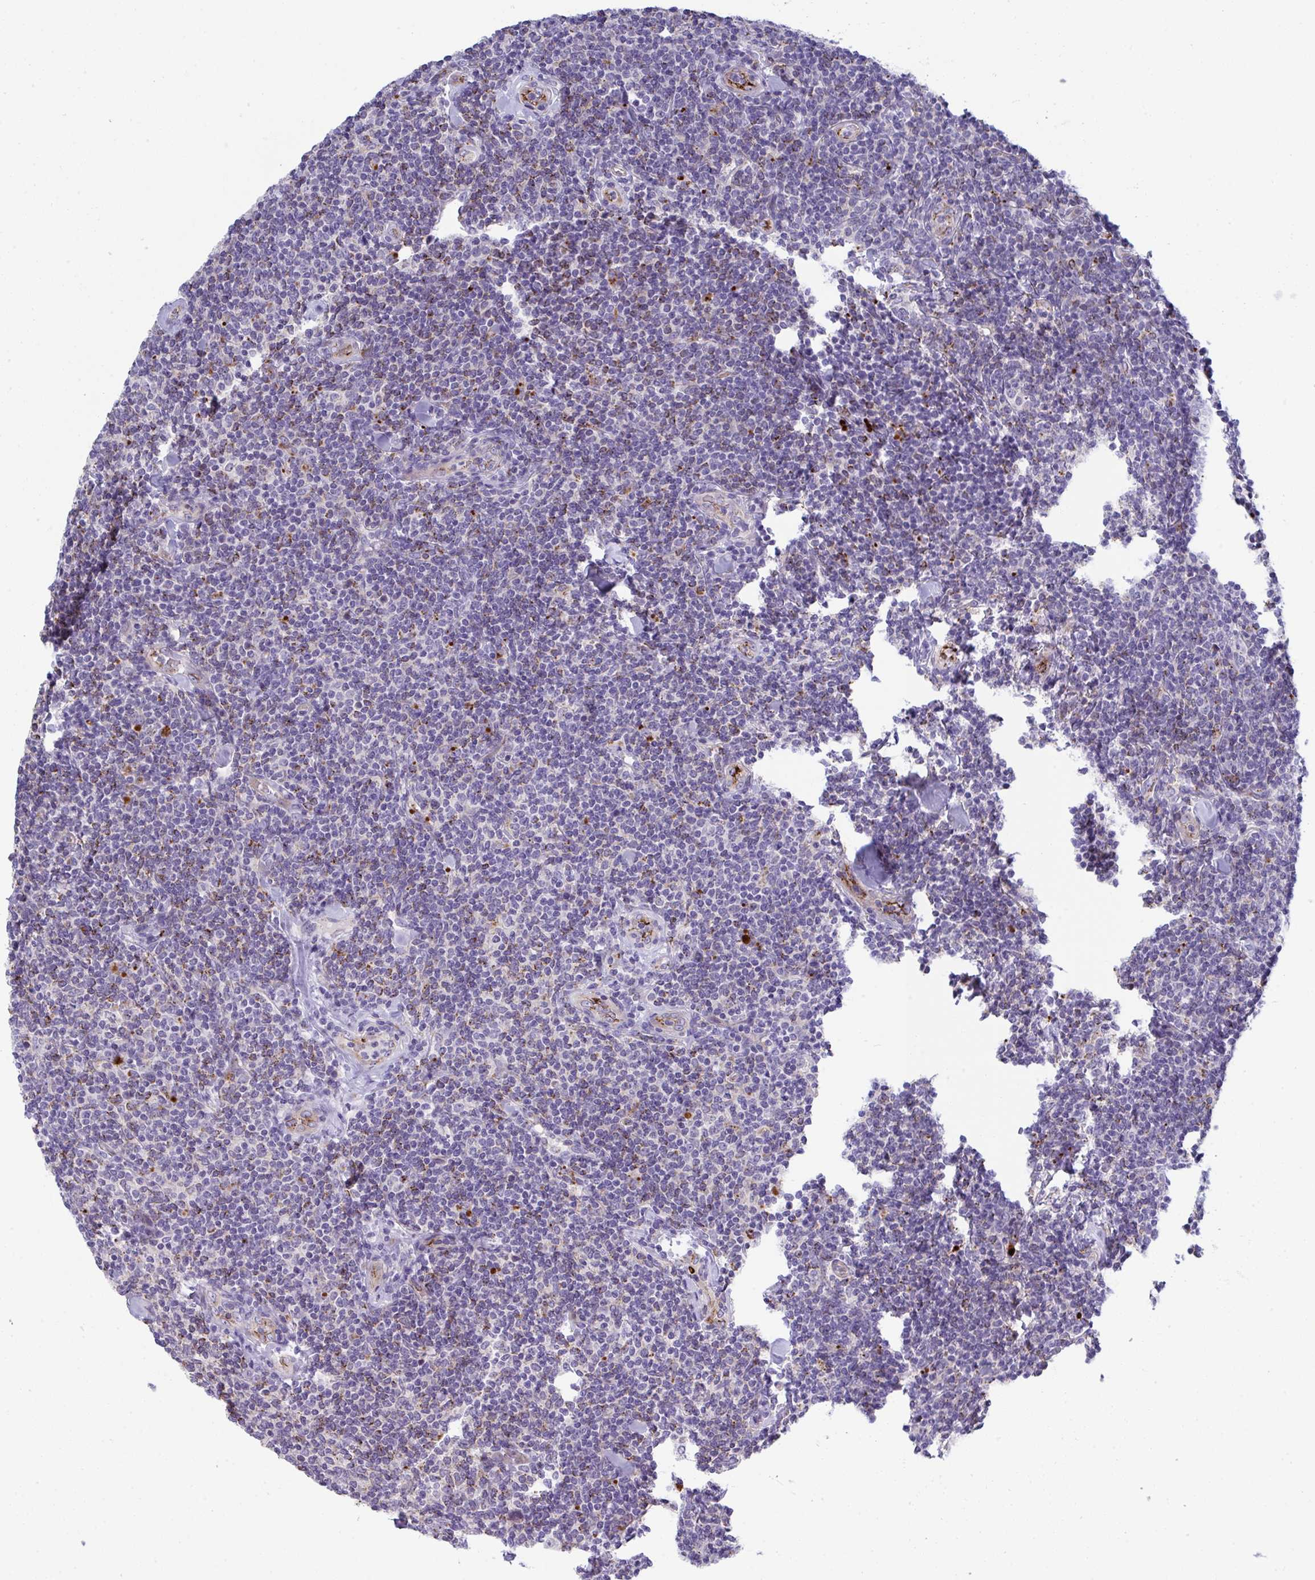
{"staining": {"intensity": "moderate", "quantity": "<25%", "location": "cytoplasmic/membranous"}, "tissue": "lymphoma", "cell_type": "Tumor cells", "image_type": "cancer", "snomed": [{"axis": "morphology", "description": "Malignant lymphoma, non-Hodgkin's type, Low grade"}, {"axis": "topography", "description": "Lymph node"}], "caption": "Immunohistochemistry (DAB (3,3'-diaminobenzidine)) staining of human lymphoma reveals moderate cytoplasmic/membranous protein expression in about <25% of tumor cells.", "gene": "TOR1AIP2", "patient": {"sex": "female", "age": 56}}